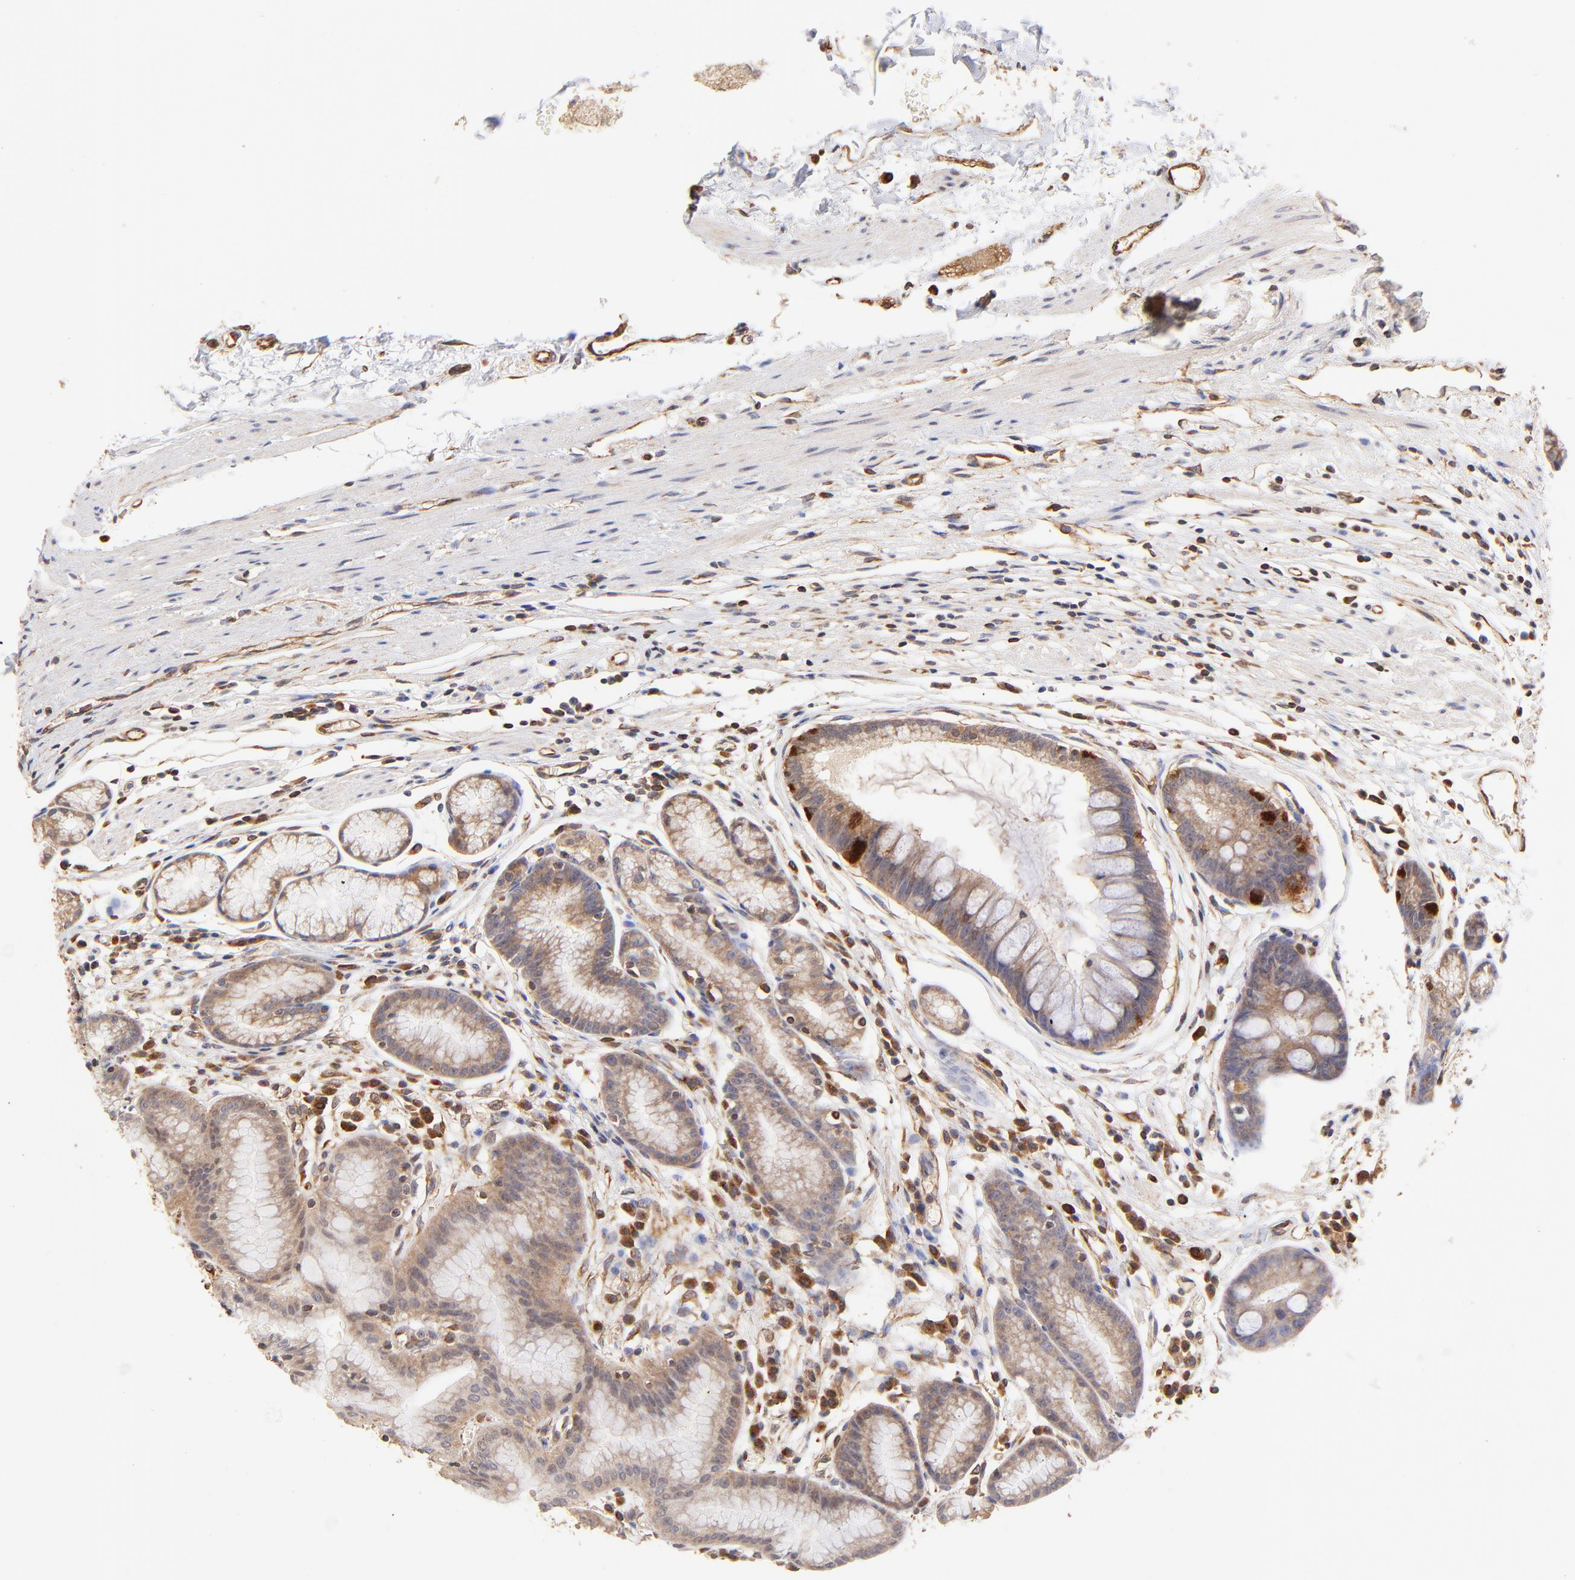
{"staining": {"intensity": "weak", "quantity": ">75%", "location": "cytoplasmic/membranous"}, "tissue": "stomach", "cell_type": "Glandular cells", "image_type": "normal", "snomed": [{"axis": "morphology", "description": "Normal tissue, NOS"}, {"axis": "morphology", "description": "Inflammation, NOS"}, {"axis": "topography", "description": "Stomach, lower"}], "caption": "Normal stomach was stained to show a protein in brown. There is low levels of weak cytoplasmic/membranous positivity in approximately >75% of glandular cells. The protein of interest is stained brown, and the nuclei are stained in blue (DAB (3,3'-diaminobenzidine) IHC with brightfield microscopy, high magnification).", "gene": "TNFAIP3", "patient": {"sex": "male", "age": 59}}